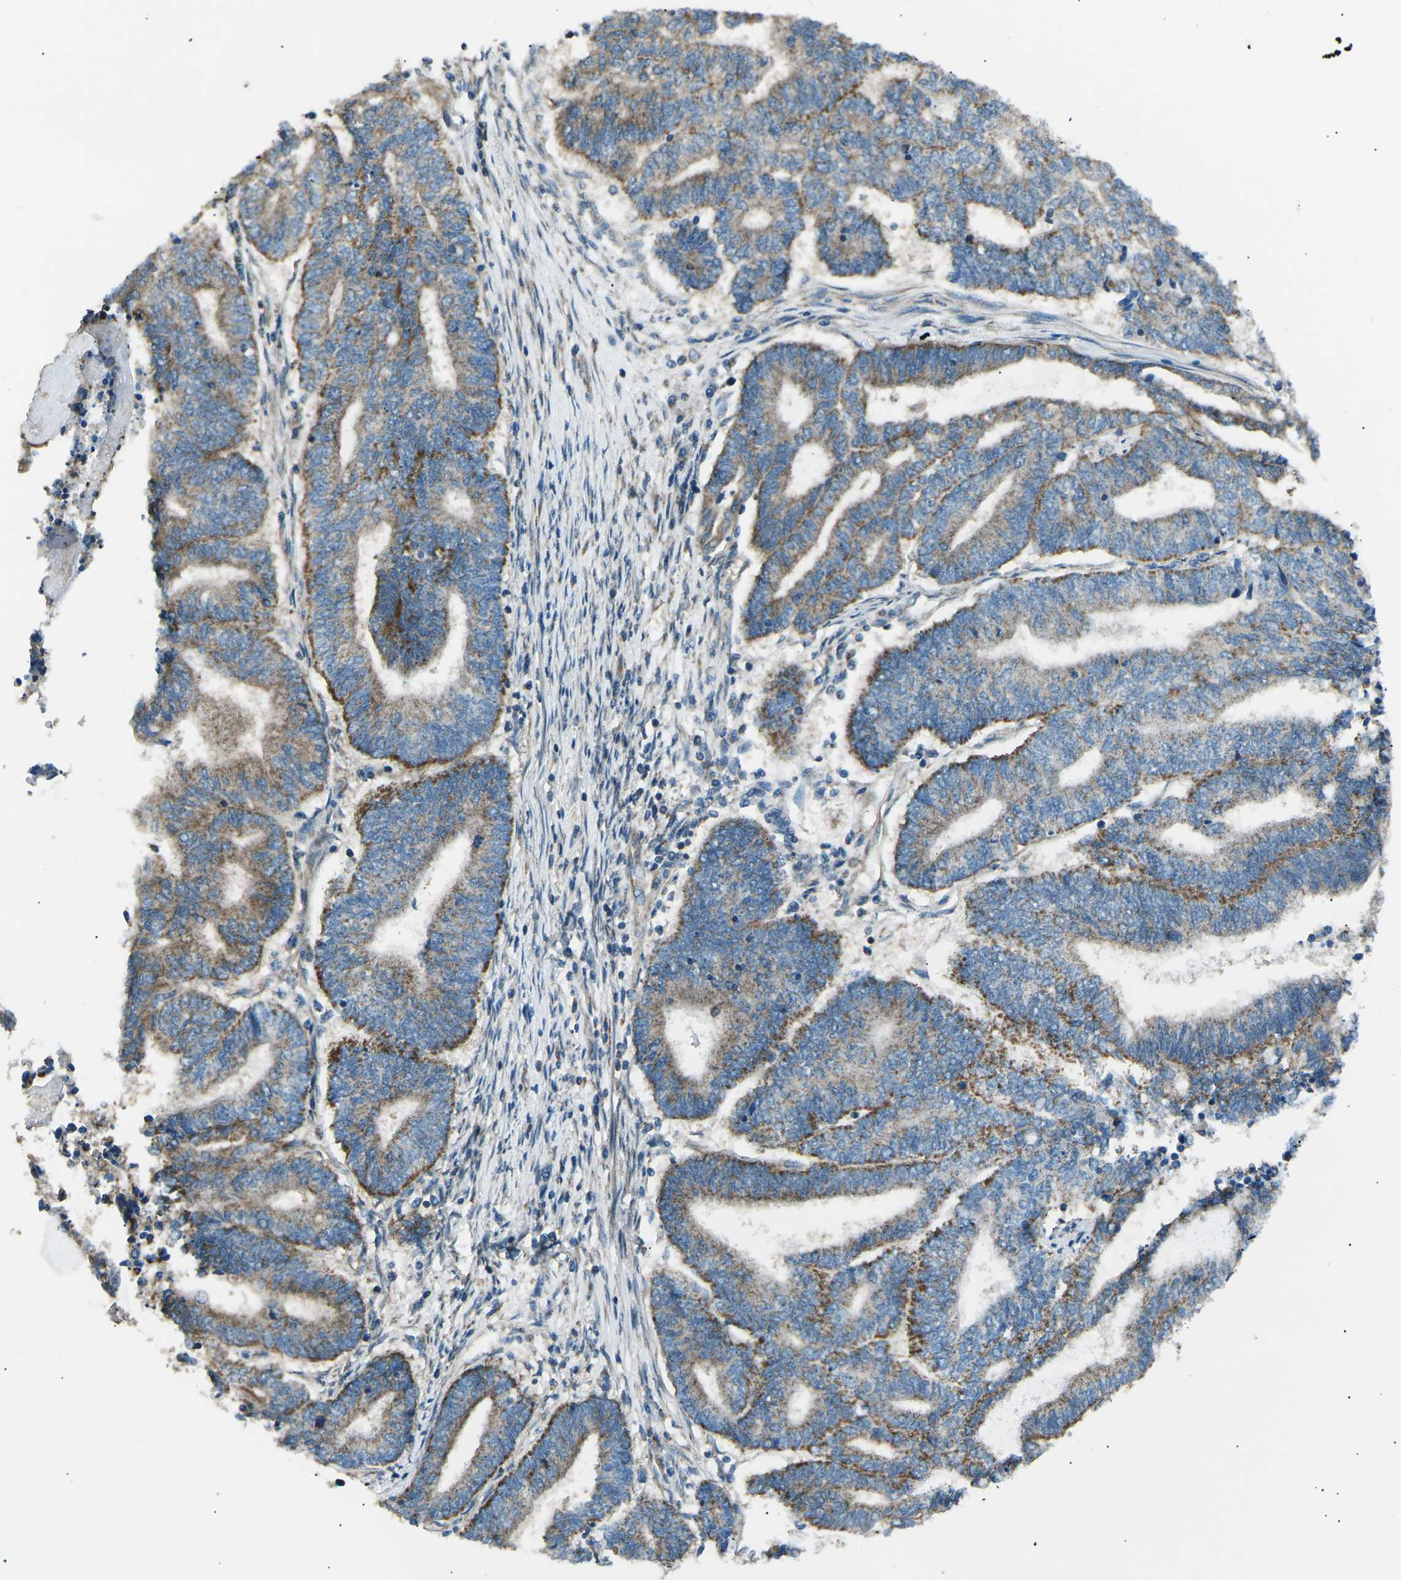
{"staining": {"intensity": "moderate", "quantity": "25%-75%", "location": "cytoplasmic/membranous"}, "tissue": "endometrial cancer", "cell_type": "Tumor cells", "image_type": "cancer", "snomed": [{"axis": "morphology", "description": "Adenocarcinoma, NOS"}, {"axis": "topography", "description": "Uterus"}, {"axis": "topography", "description": "Endometrium"}], "caption": "The histopathology image shows staining of endometrial cancer (adenocarcinoma), revealing moderate cytoplasmic/membranous protein positivity (brown color) within tumor cells.", "gene": "SLK", "patient": {"sex": "female", "age": 70}}